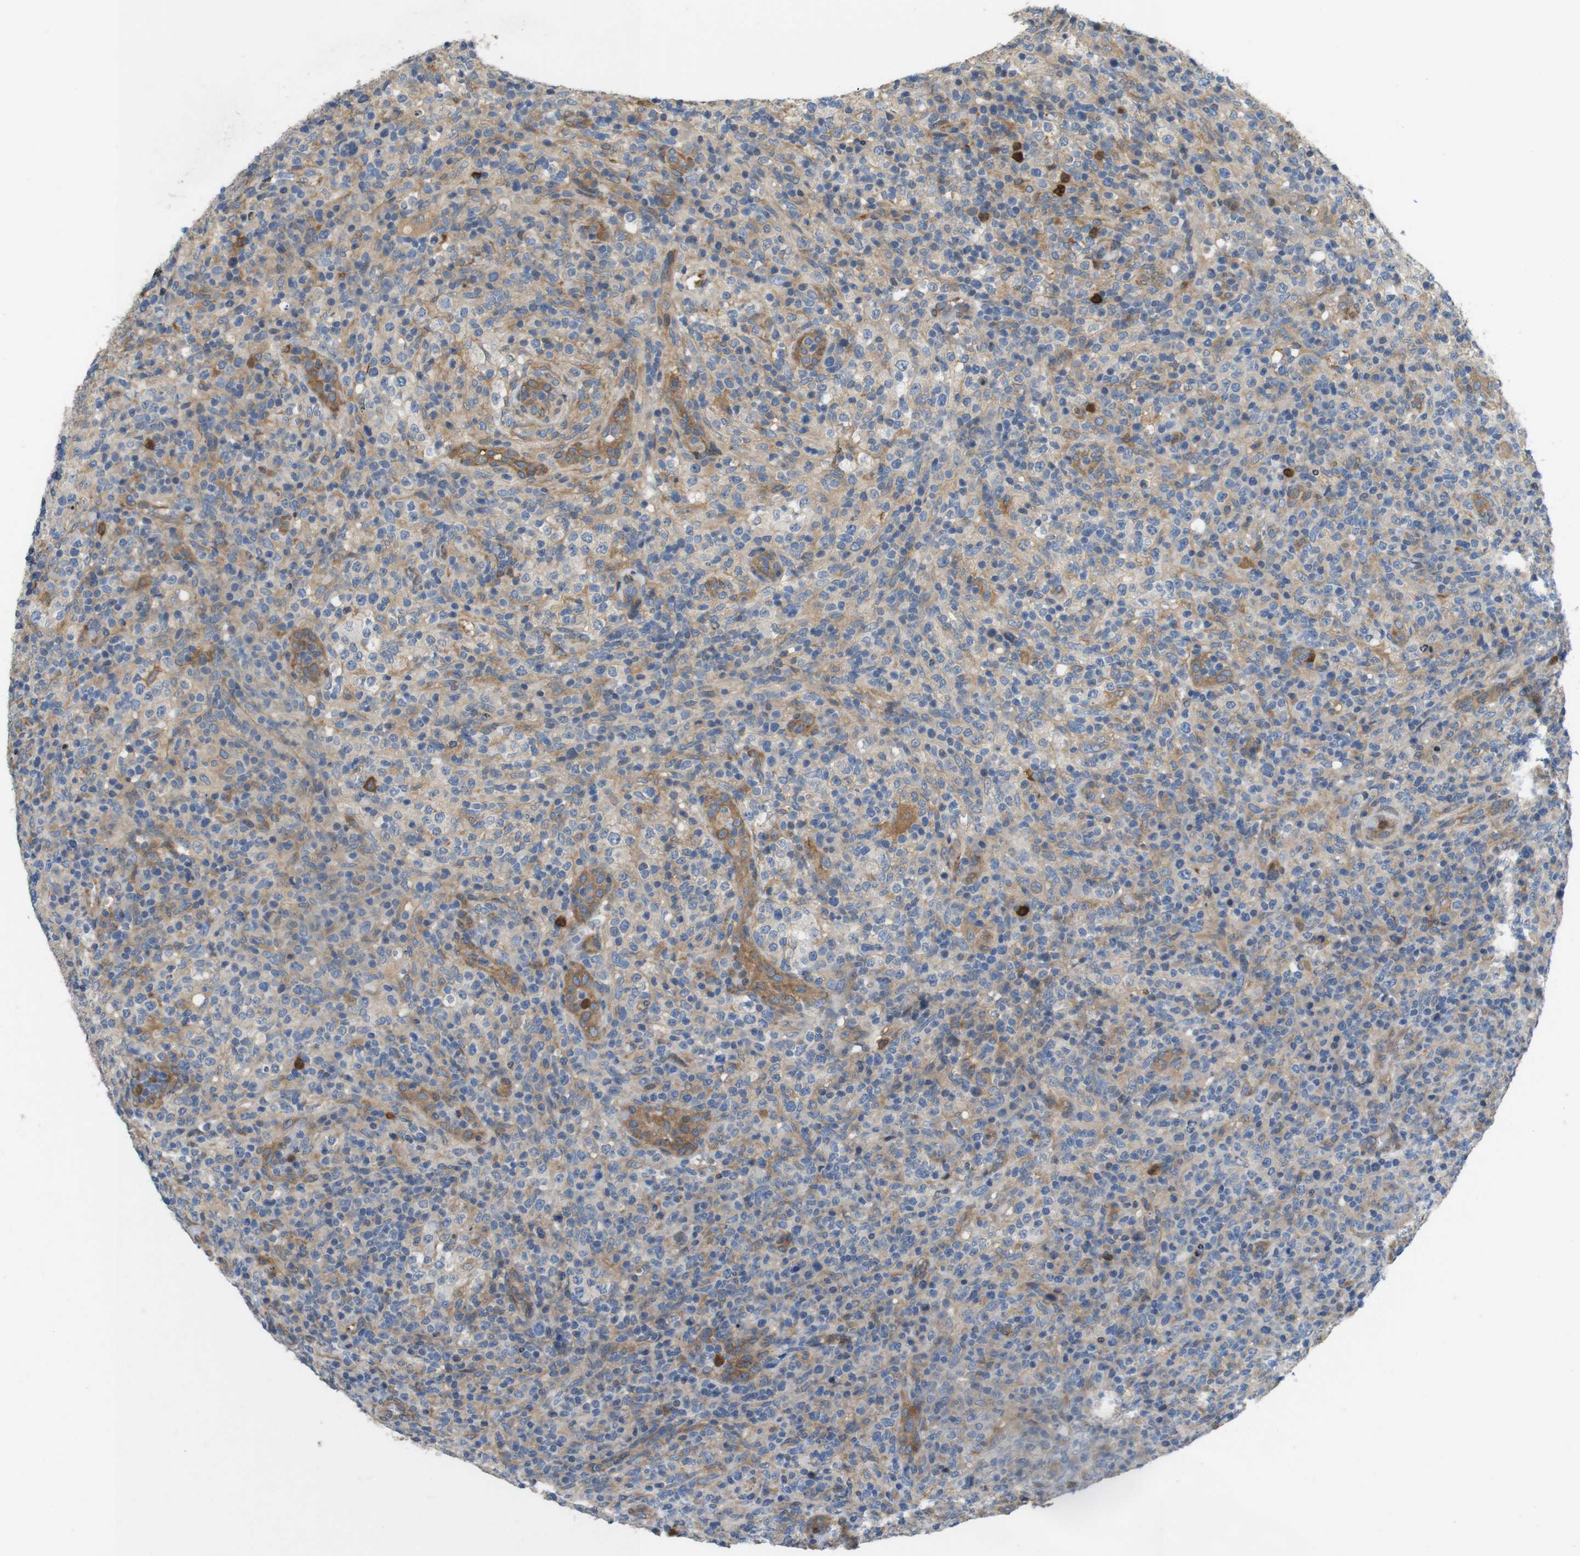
{"staining": {"intensity": "weak", "quantity": ">75%", "location": "cytoplasmic/membranous"}, "tissue": "lymphoma", "cell_type": "Tumor cells", "image_type": "cancer", "snomed": [{"axis": "morphology", "description": "Malignant lymphoma, non-Hodgkin's type, High grade"}, {"axis": "topography", "description": "Lymph node"}], "caption": "IHC histopathology image of malignant lymphoma, non-Hodgkin's type (high-grade) stained for a protein (brown), which displays low levels of weak cytoplasmic/membranous staining in about >75% of tumor cells.", "gene": "PCDH10", "patient": {"sex": "female", "age": 76}}